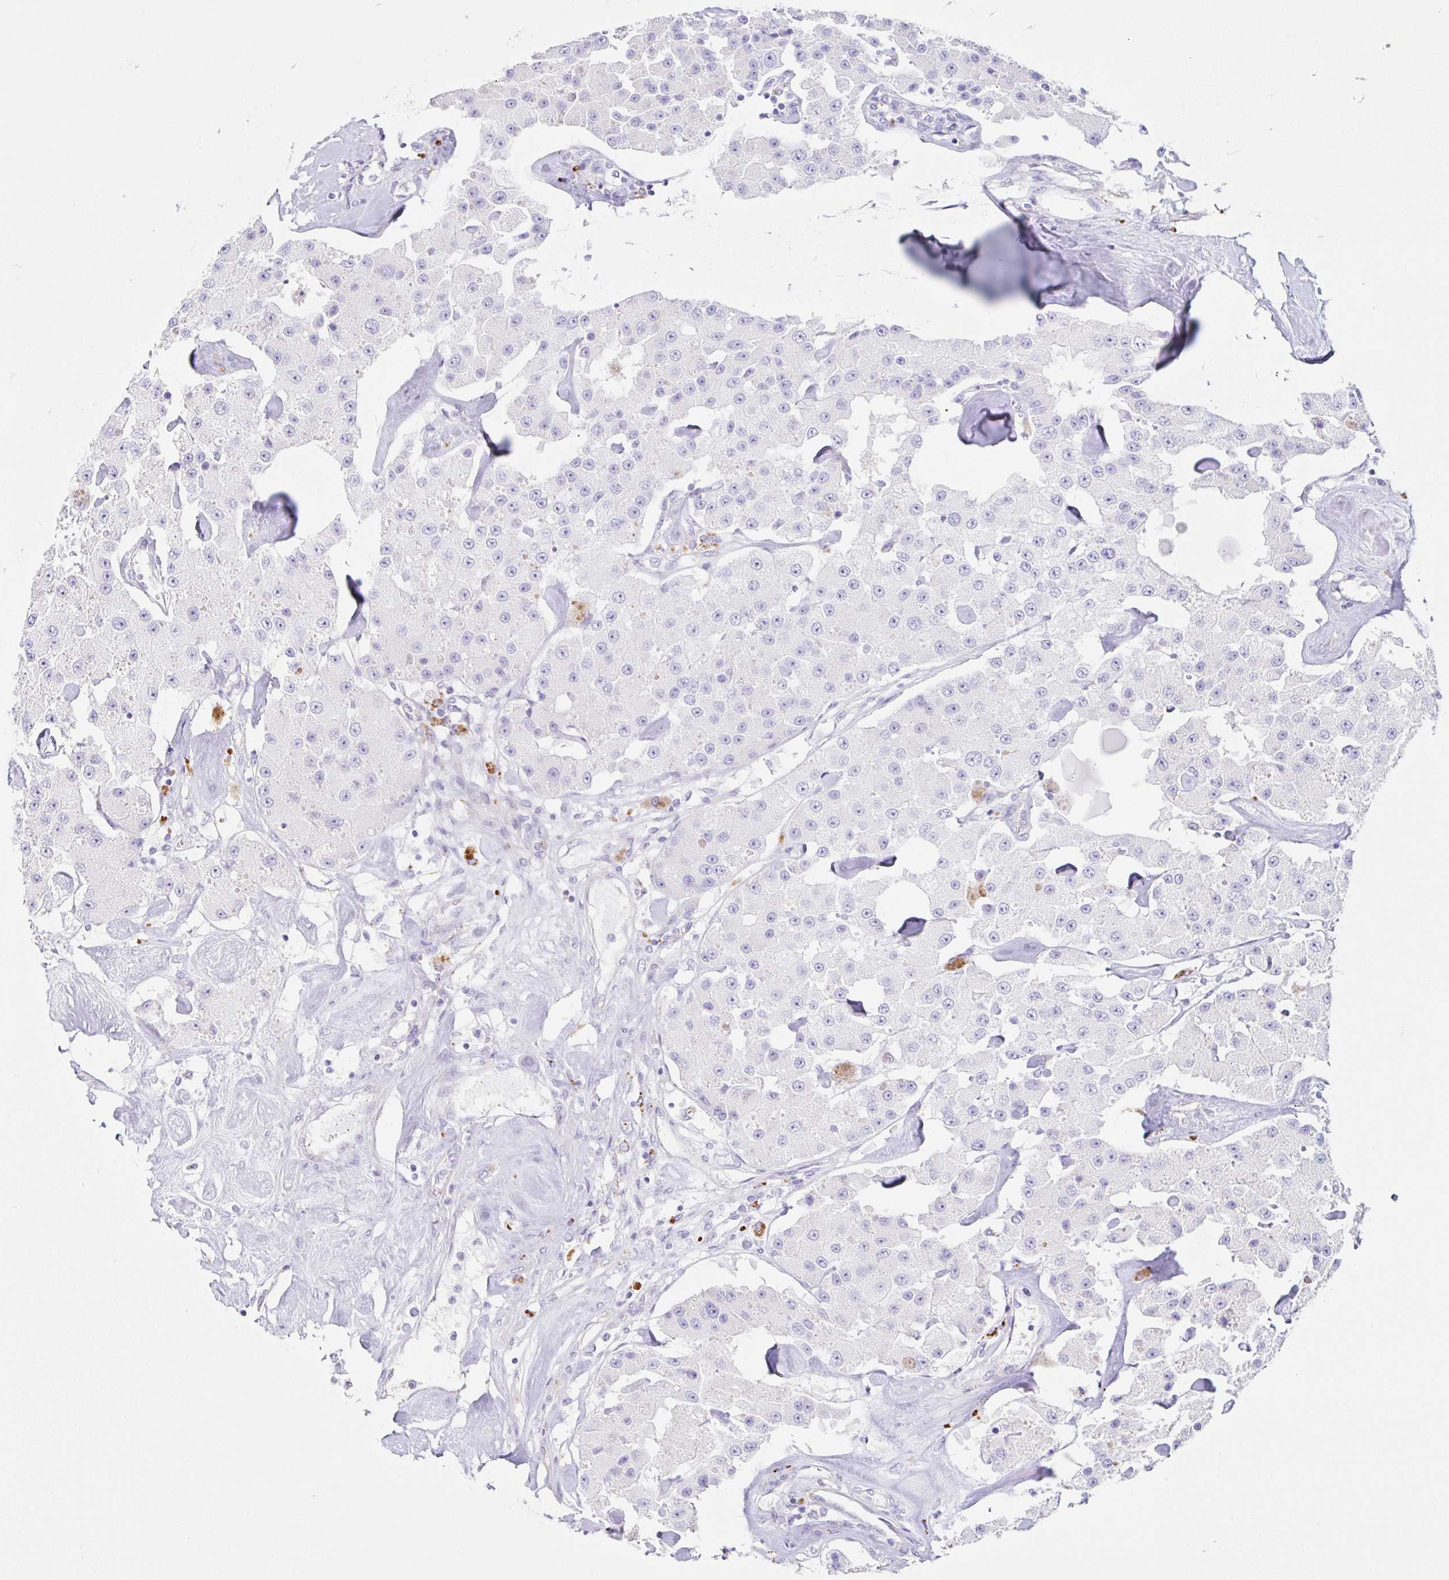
{"staining": {"intensity": "negative", "quantity": "none", "location": "none"}, "tissue": "carcinoid", "cell_type": "Tumor cells", "image_type": "cancer", "snomed": [{"axis": "morphology", "description": "Carcinoid, malignant, NOS"}, {"axis": "topography", "description": "Pancreas"}], "caption": "Histopathology image shows no significant protein staining in tumor cells of carcinoid (malignant). (DAB (3,3'-diaminobenzidine) immunohistochemistry (IHC), high magnification).", "gene": "DKK4", "patient": {"sex": "male", "age": 41}}